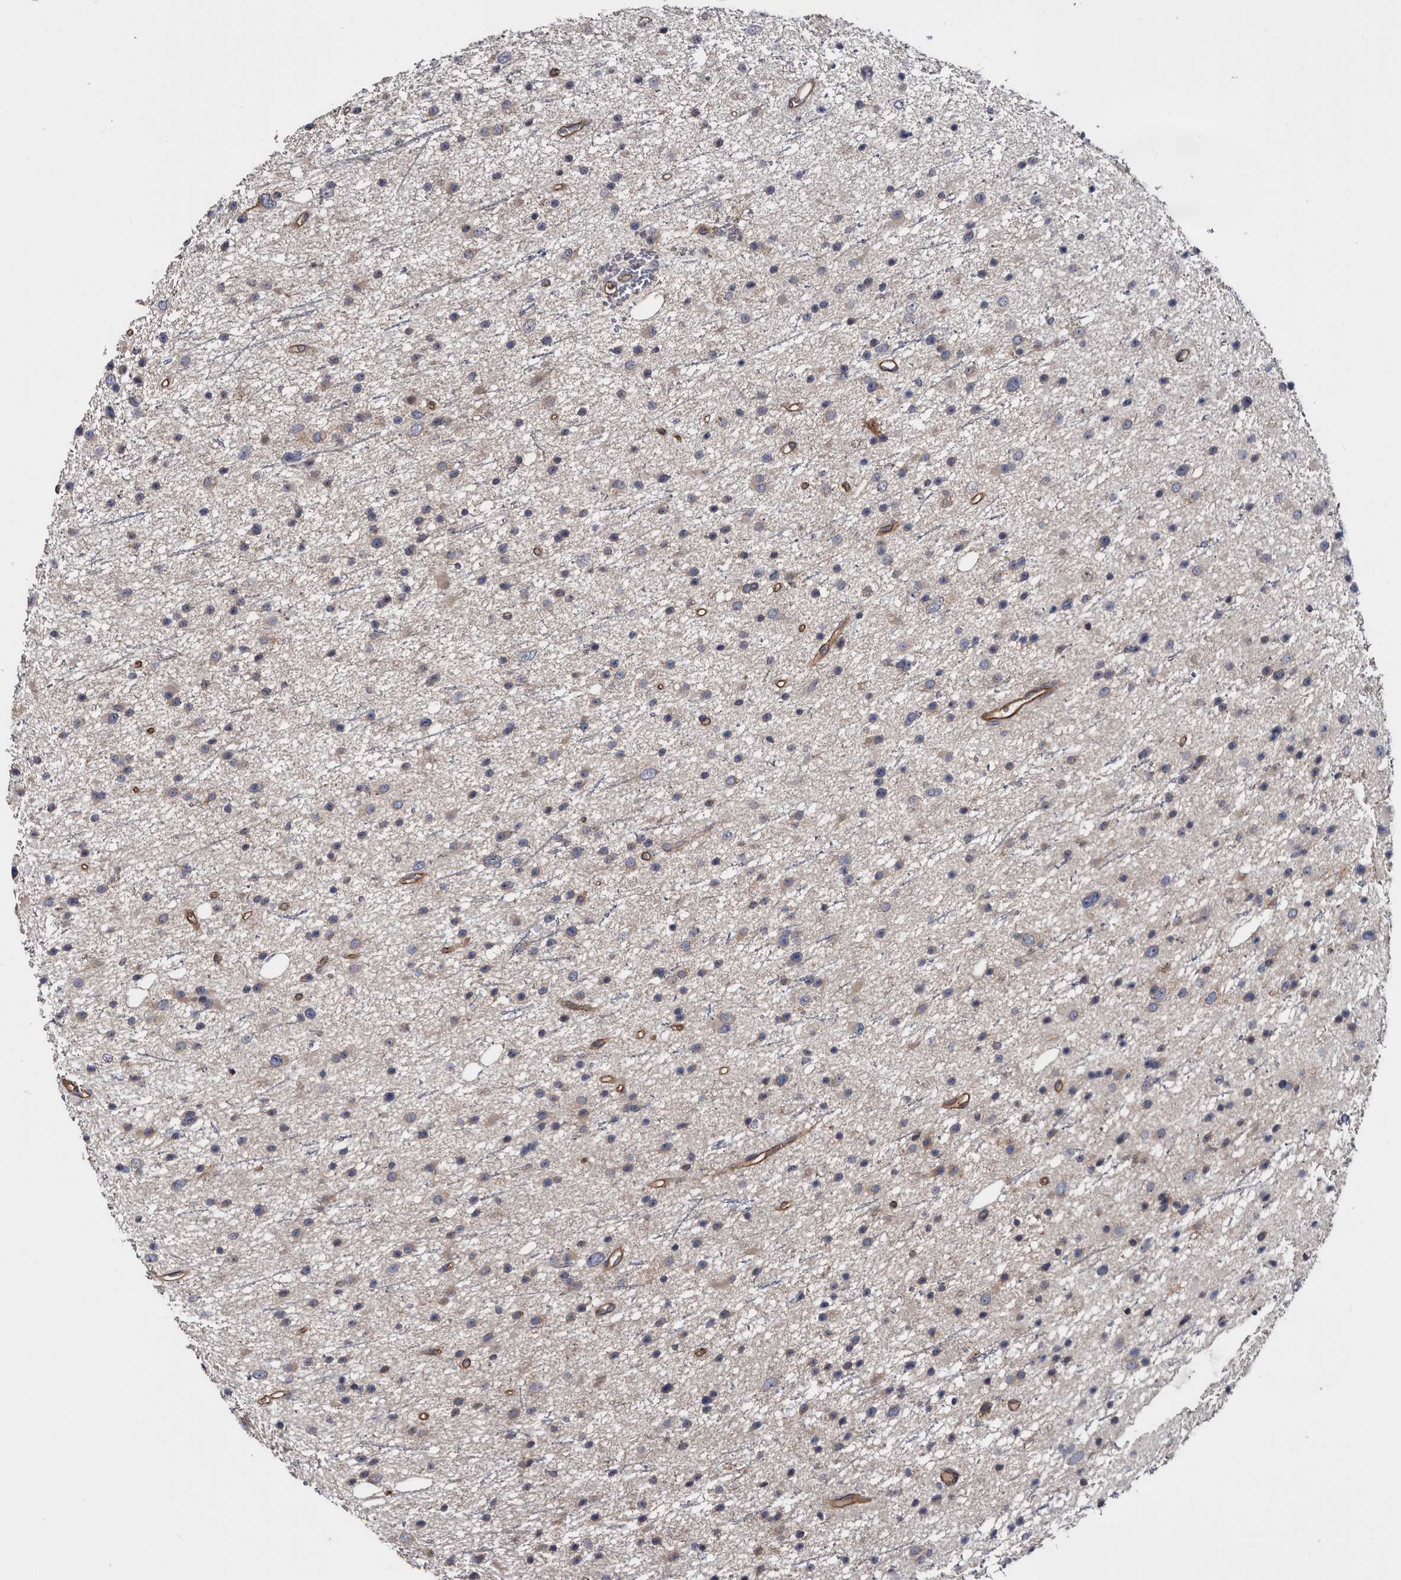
{"staining": {"intensity": "weak", "quantity": "25%-75%", "location": "cytoplasmic/membranous"}, "tissue": "glioma", "cell_type": "Tumor cells", "image_type": "cancer", "snomed": [{"axis": "morphology", "description": "Glioma, malignant, Low grade"}, {"axis": "topography", "description": "Cerebral cortex"}], "caption": "Immunohistochemical staining of human glioma demonstrates weak cytoplasmic/membranous protein expression in about 25%-75% of tumor cells.", "gene": "TSPAN17", "patient": {"sex": "female", "age": 39}}